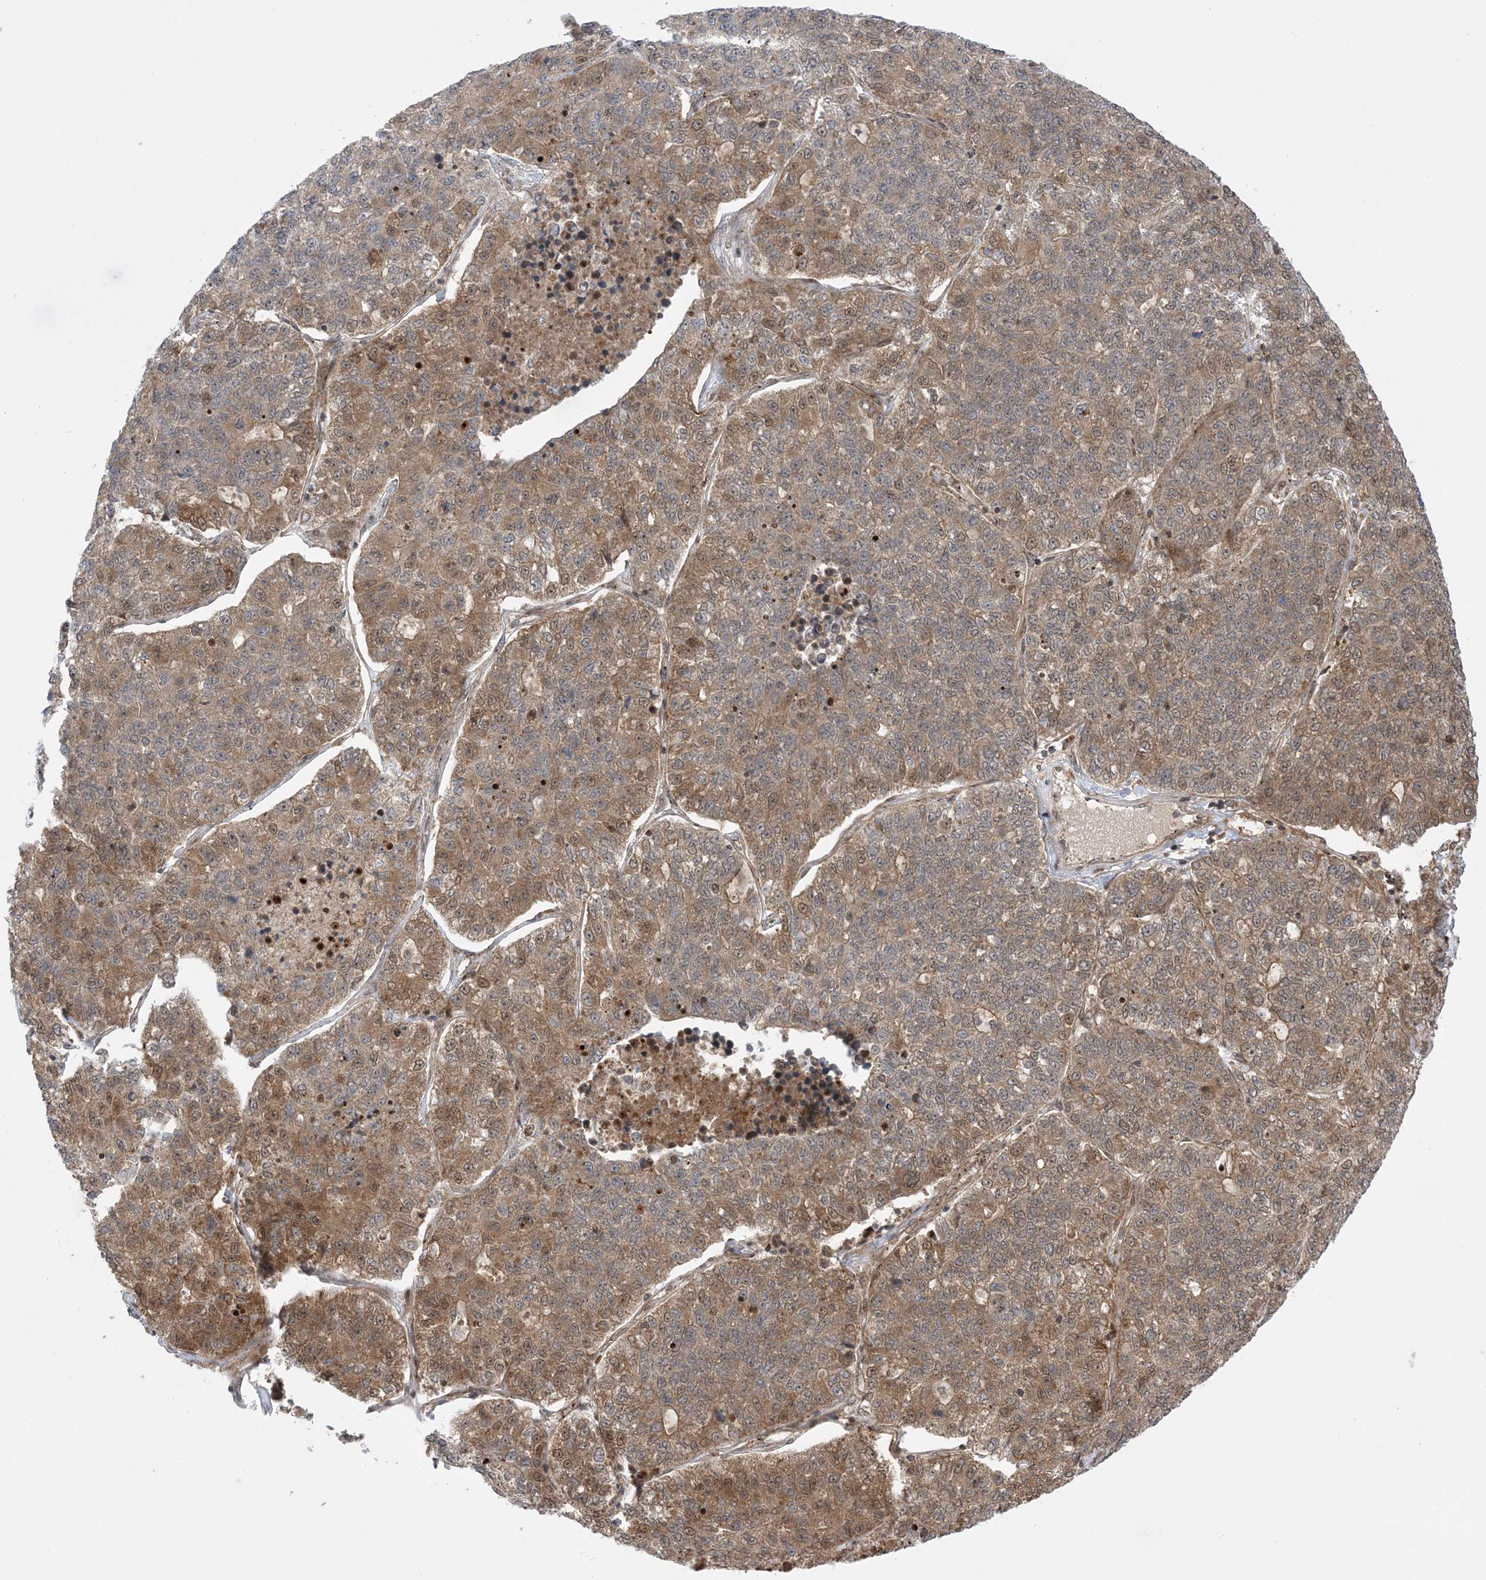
{"staining": {"intensity": "moderate", "quantity": ">75%", "location": "cytoplasmic/membranous"}, "tissue": "lung cancer", "cell_type": "Tumor cells", "image_type": "cancer", "snomed": [{"axis": "morphology", "description": "Adenocarcinoma, NOS"}, {"axis": "topography", "description": "Lung"}], "caption": "Immunohistochemical staining of lung adenocarcinoma reveals medium levels of moderate cytoplasmic/membranous staining in about >75% of tumor cells.", "gene": "CASP4", "patient": {"sex": "male", "age": 49}}